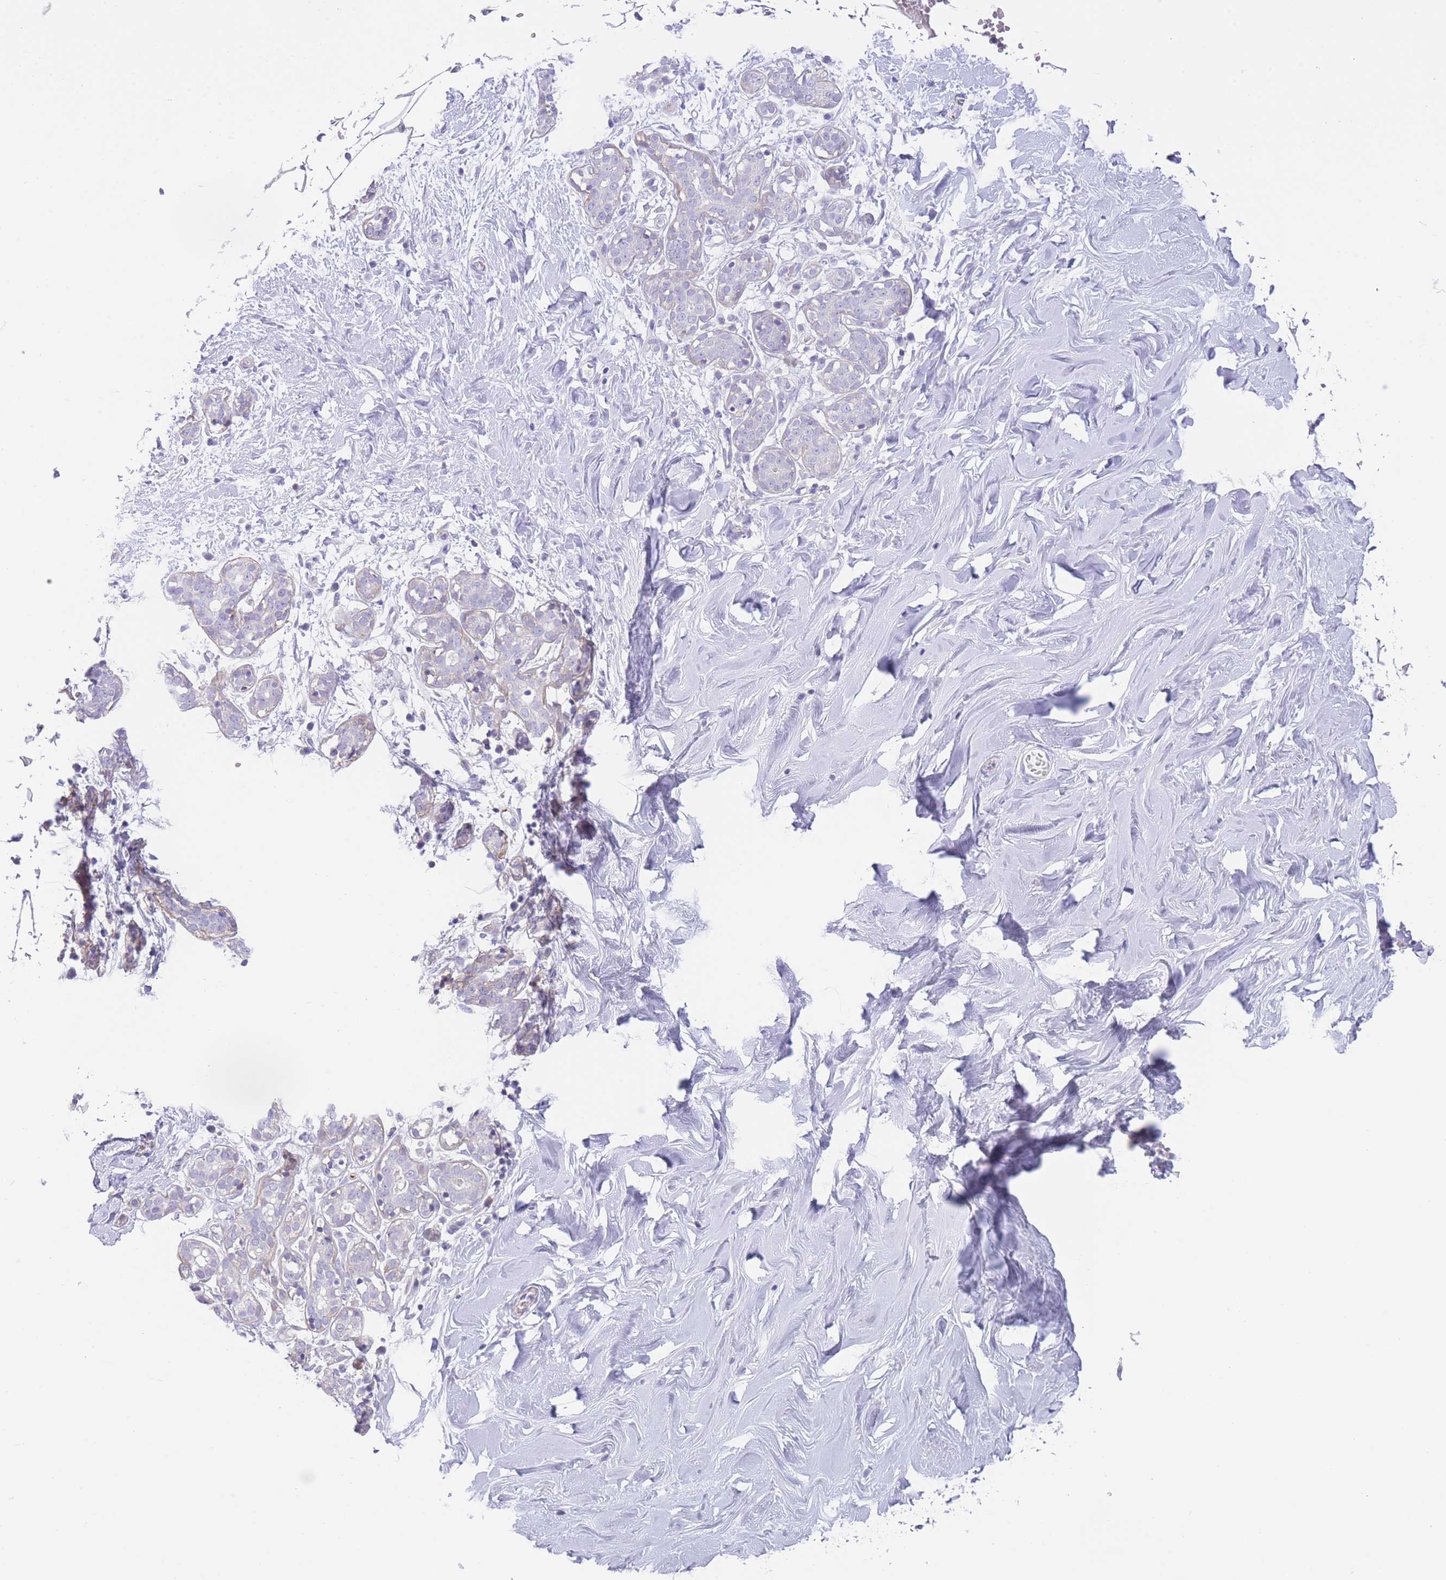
{"staining": {"intensity": "negative", "quantity": "none", "location": "none"}, "tissue": "breast", "cell_type": "Adipocytes", "image_type": "normal", "snomed": [{"axis": "morphology", "description": "Normal tissue, NOS"}, {"axis": "topography", "description": "Breast"}], "caption": "Immunohistochemistry (IHC) histopathology image of benign breast stained for a protein (brown), which shows no expression in adipocytes. (IHC, brightfield microscopy, high magnification).", "gene": "ENSG00000289258", "patient": {"sex": "female", "age": 27}}